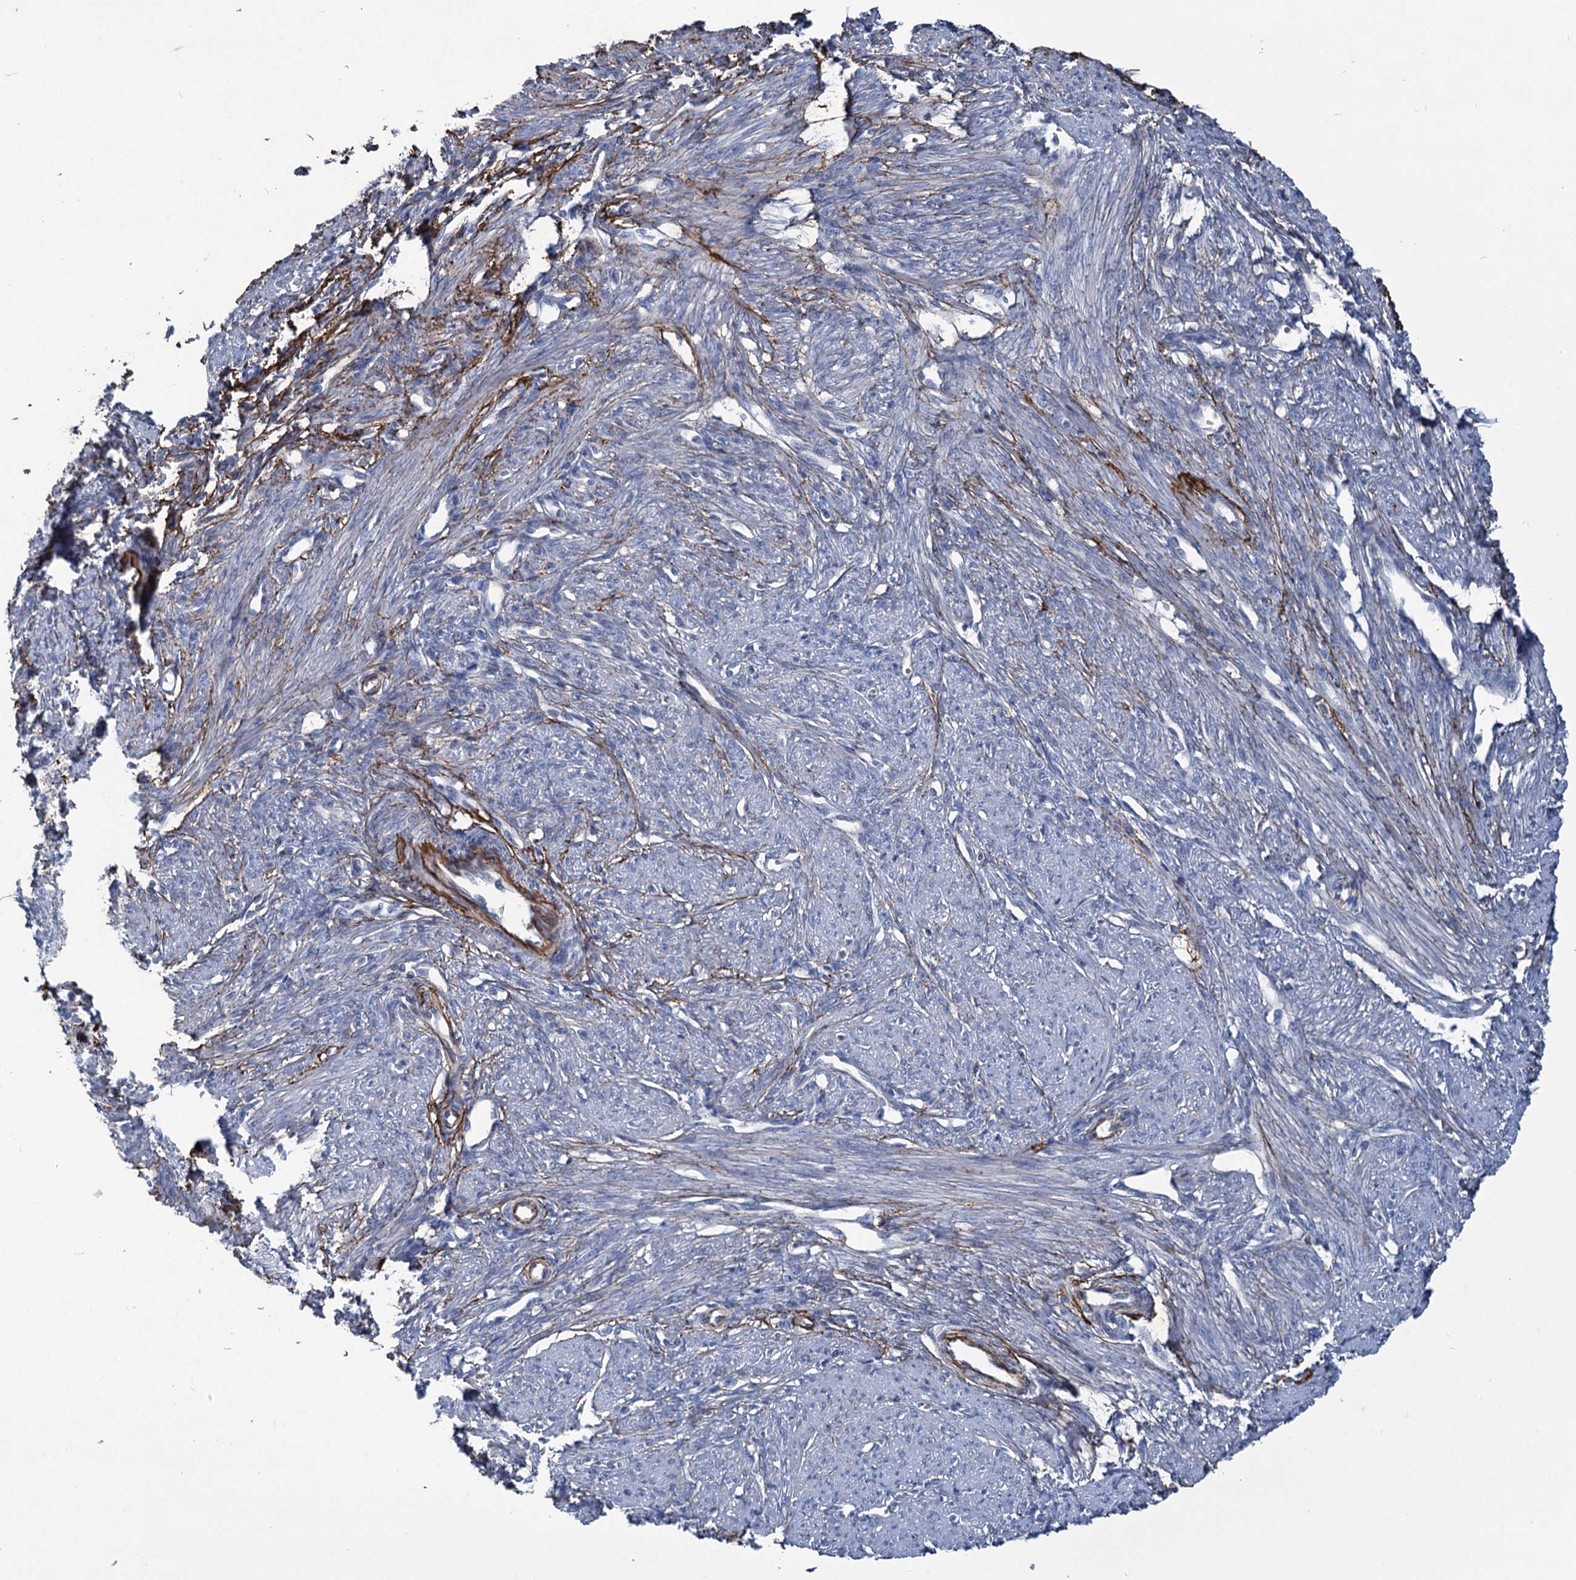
{"staining": {"intensity": "negative", "quantity": "none", "location": "none"}, "tissue": "smooth muscle", "cell_type": "Smooth muscle cells", "image_type": "normal", "snomed": [{"axis": "morphology", "description": "Normal tissue, NOS"}, {"axis": "topography", "description": "Smooth muscle"}, {"axis": "topography", "description": "Uterus"}], "caption": "There is no significant positivity in smooth muscle cells of smooth muscle. (DAB immunohistochemistry (IHC) with hematoxylin counter stain).", "gene": "URAD", "patient": {"sex": "female", "age": 59}}